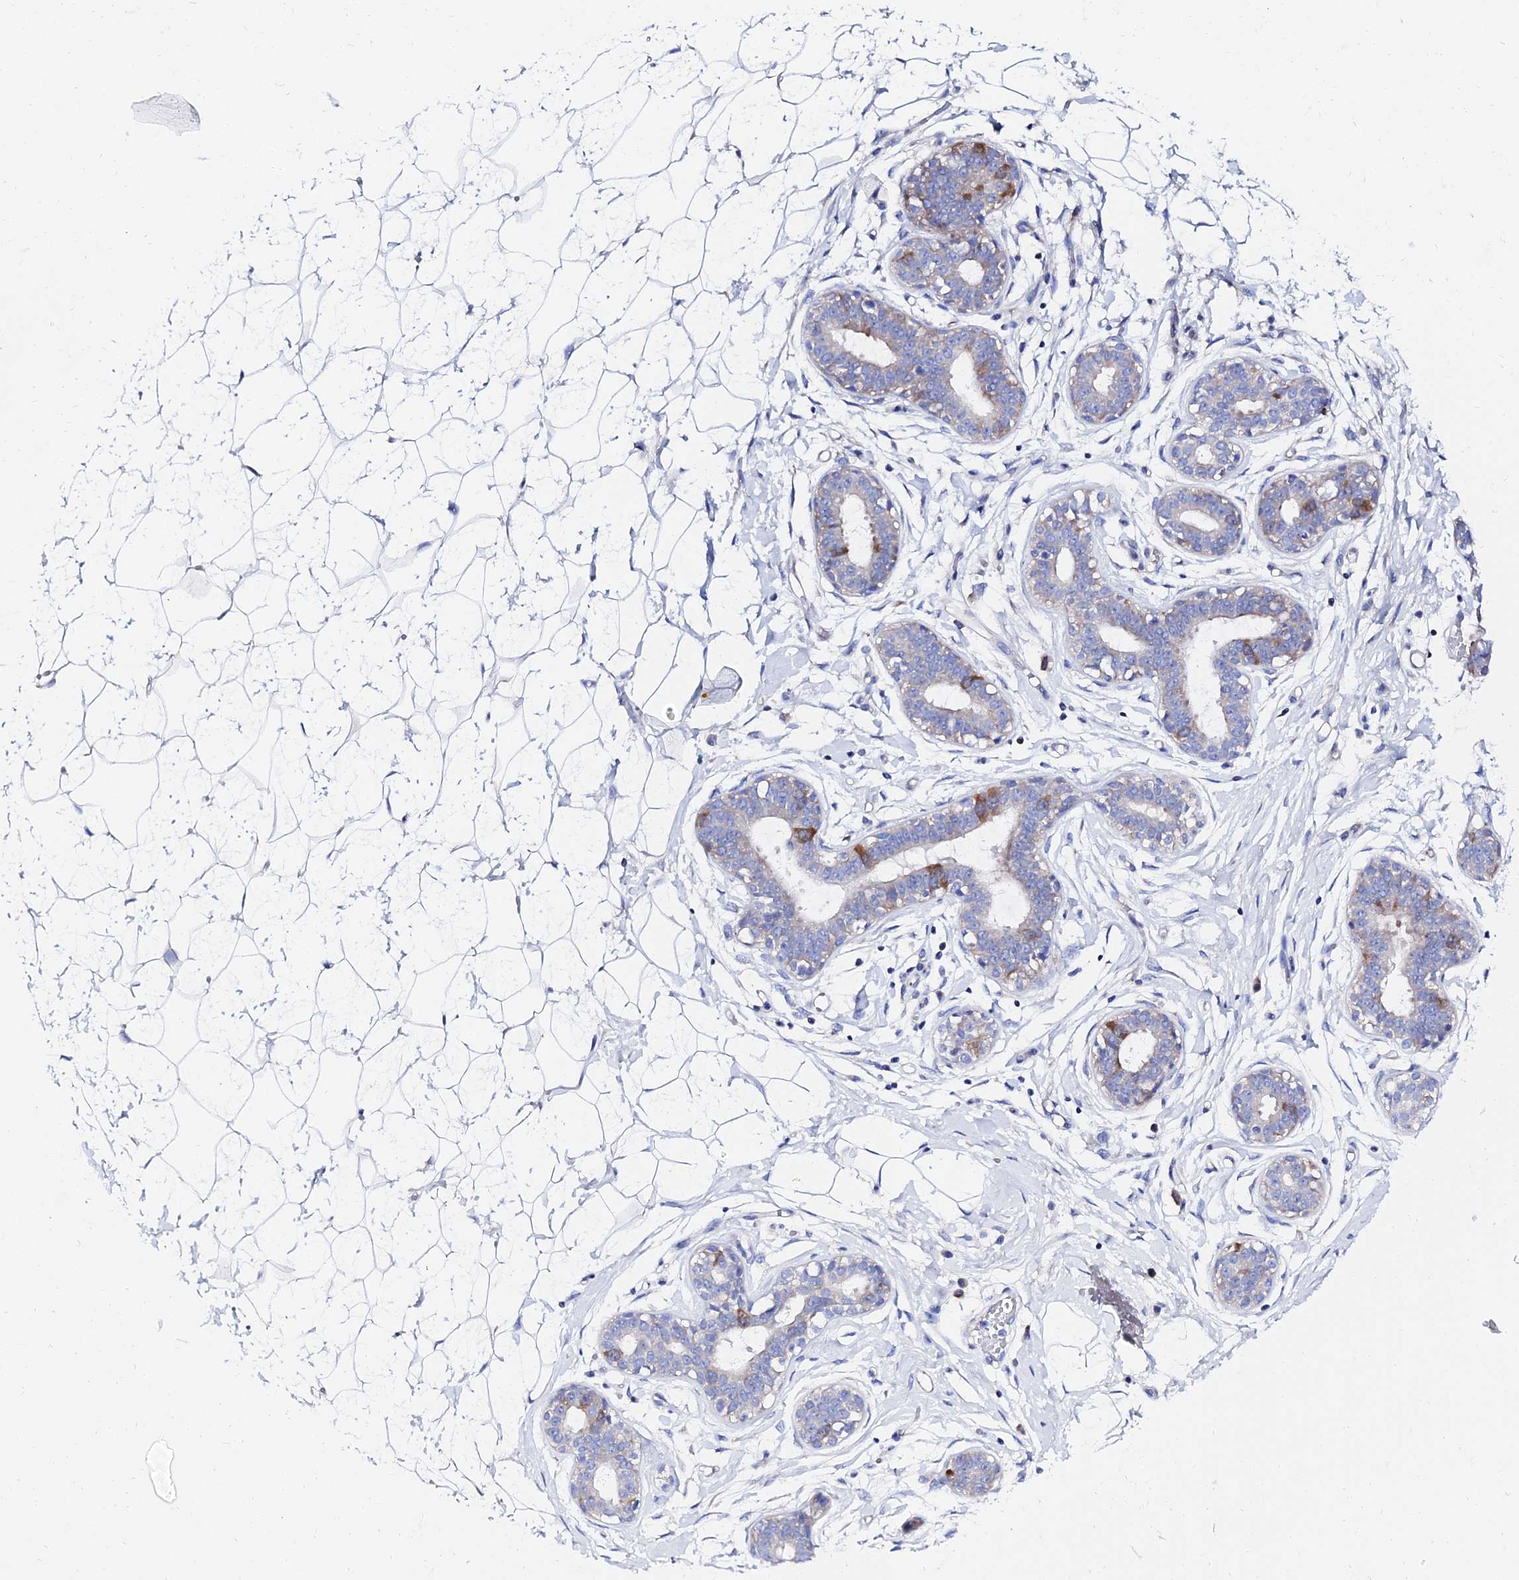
{"staining": {"intensity": "negative", "quantity": "none", "location": "none"}, "tissue": "breast", "cell_type": "Adipocytes", "image_type": "normal", "snomed": [{"axis": "morphology", "description": "Normal tissue, NOS"}, {"axis": "morphology", "description": "Adenoma, NOS"}, {"axis": "topography", "description": "Breast"}], "caption": "This photomicrograph is of normal breast stained with immunohistochemistry (IHC) to label a protein in brown with the nuclei are counter-stained blue. There is no staining in adipocytes.", "gene": "PTTG1", "patient": {"sex": "female", "age": 23}}